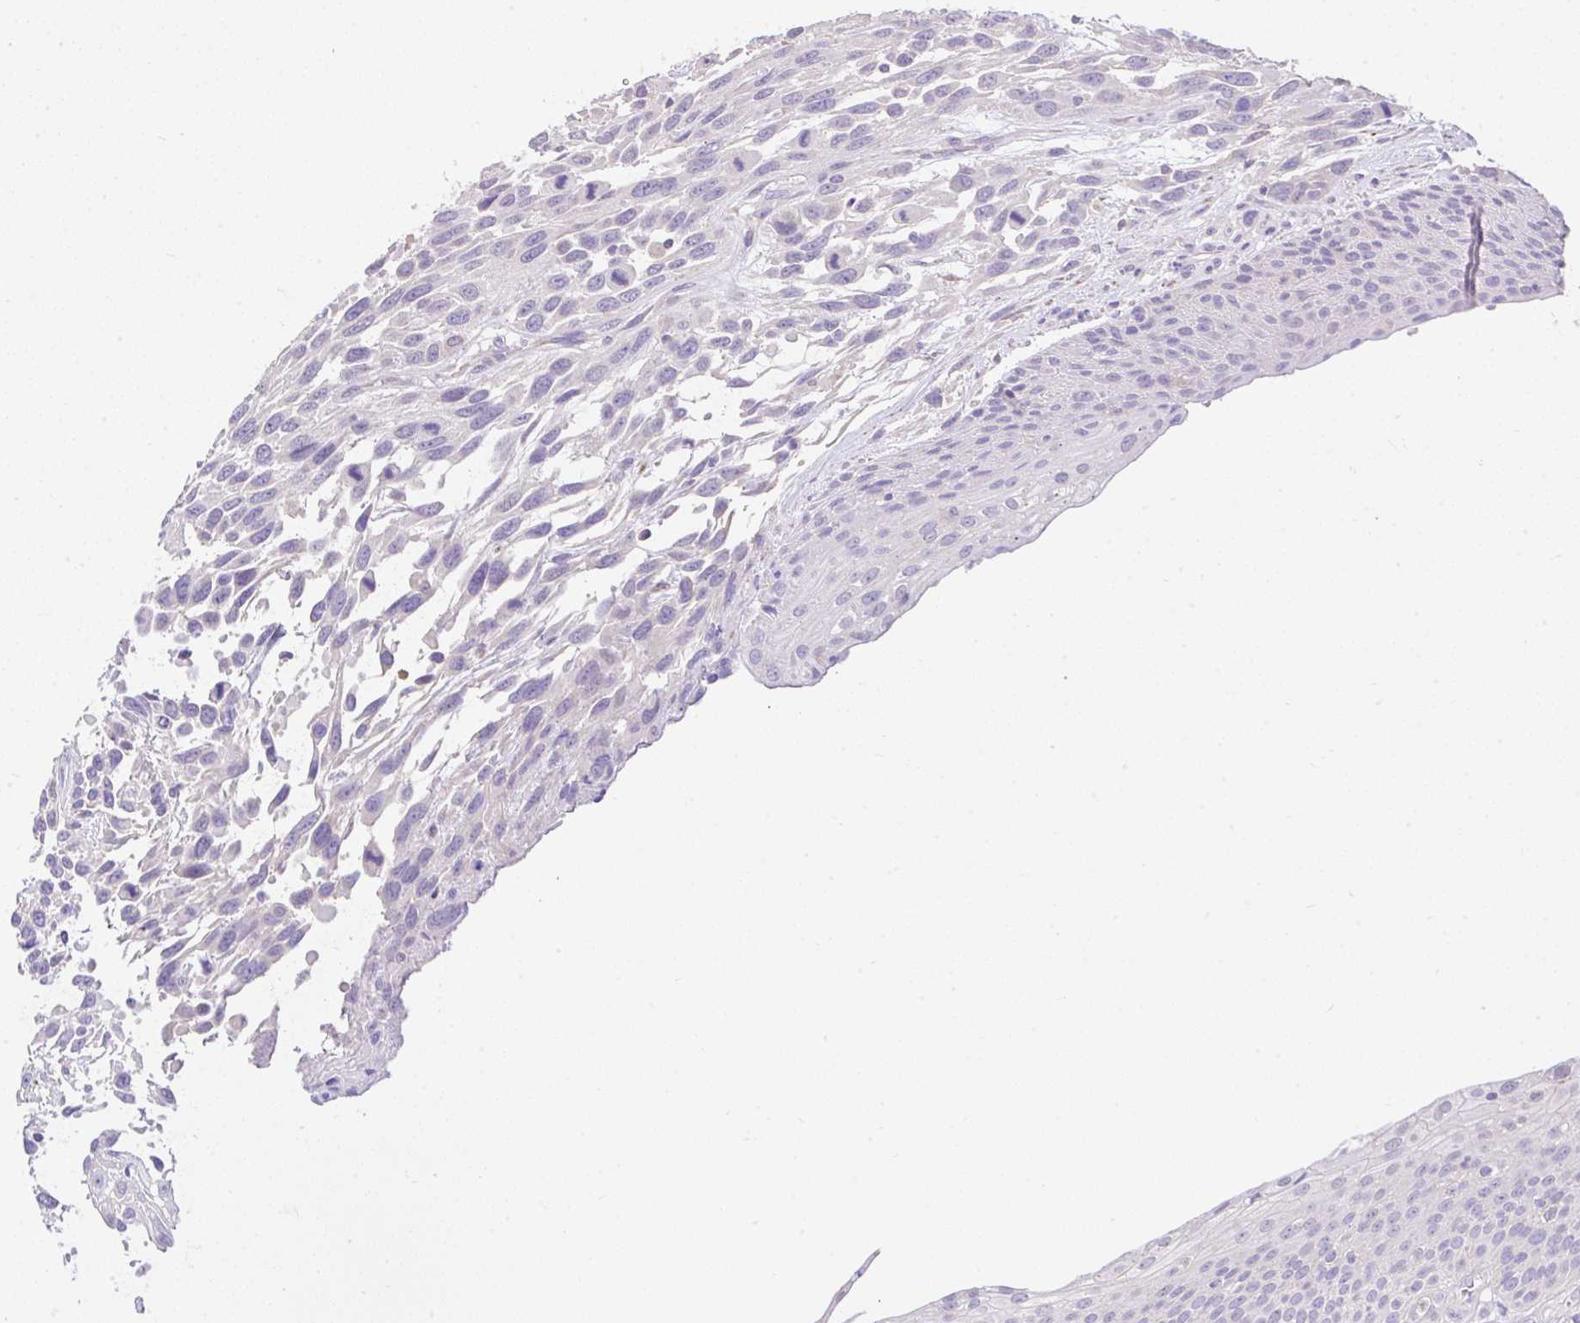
{"staining": {"intensity": "negative", "quantity": "none", "location": "none"}, "tissue": "urothelial cancer", "cell_type": "Tumor cells", "image_type": "cancer", "snomed": [{"axis": "morphology", "description": "Urothelial carcinoma, High grade"}, {"axis": "topography", "description": "Urinary bladder"}], "caption": "Protein analysis of urothelial cancer exhibits no significant expression in tumor cells.", "gene": "CTU1", "patient": {"sex": "female", "age": 70}}